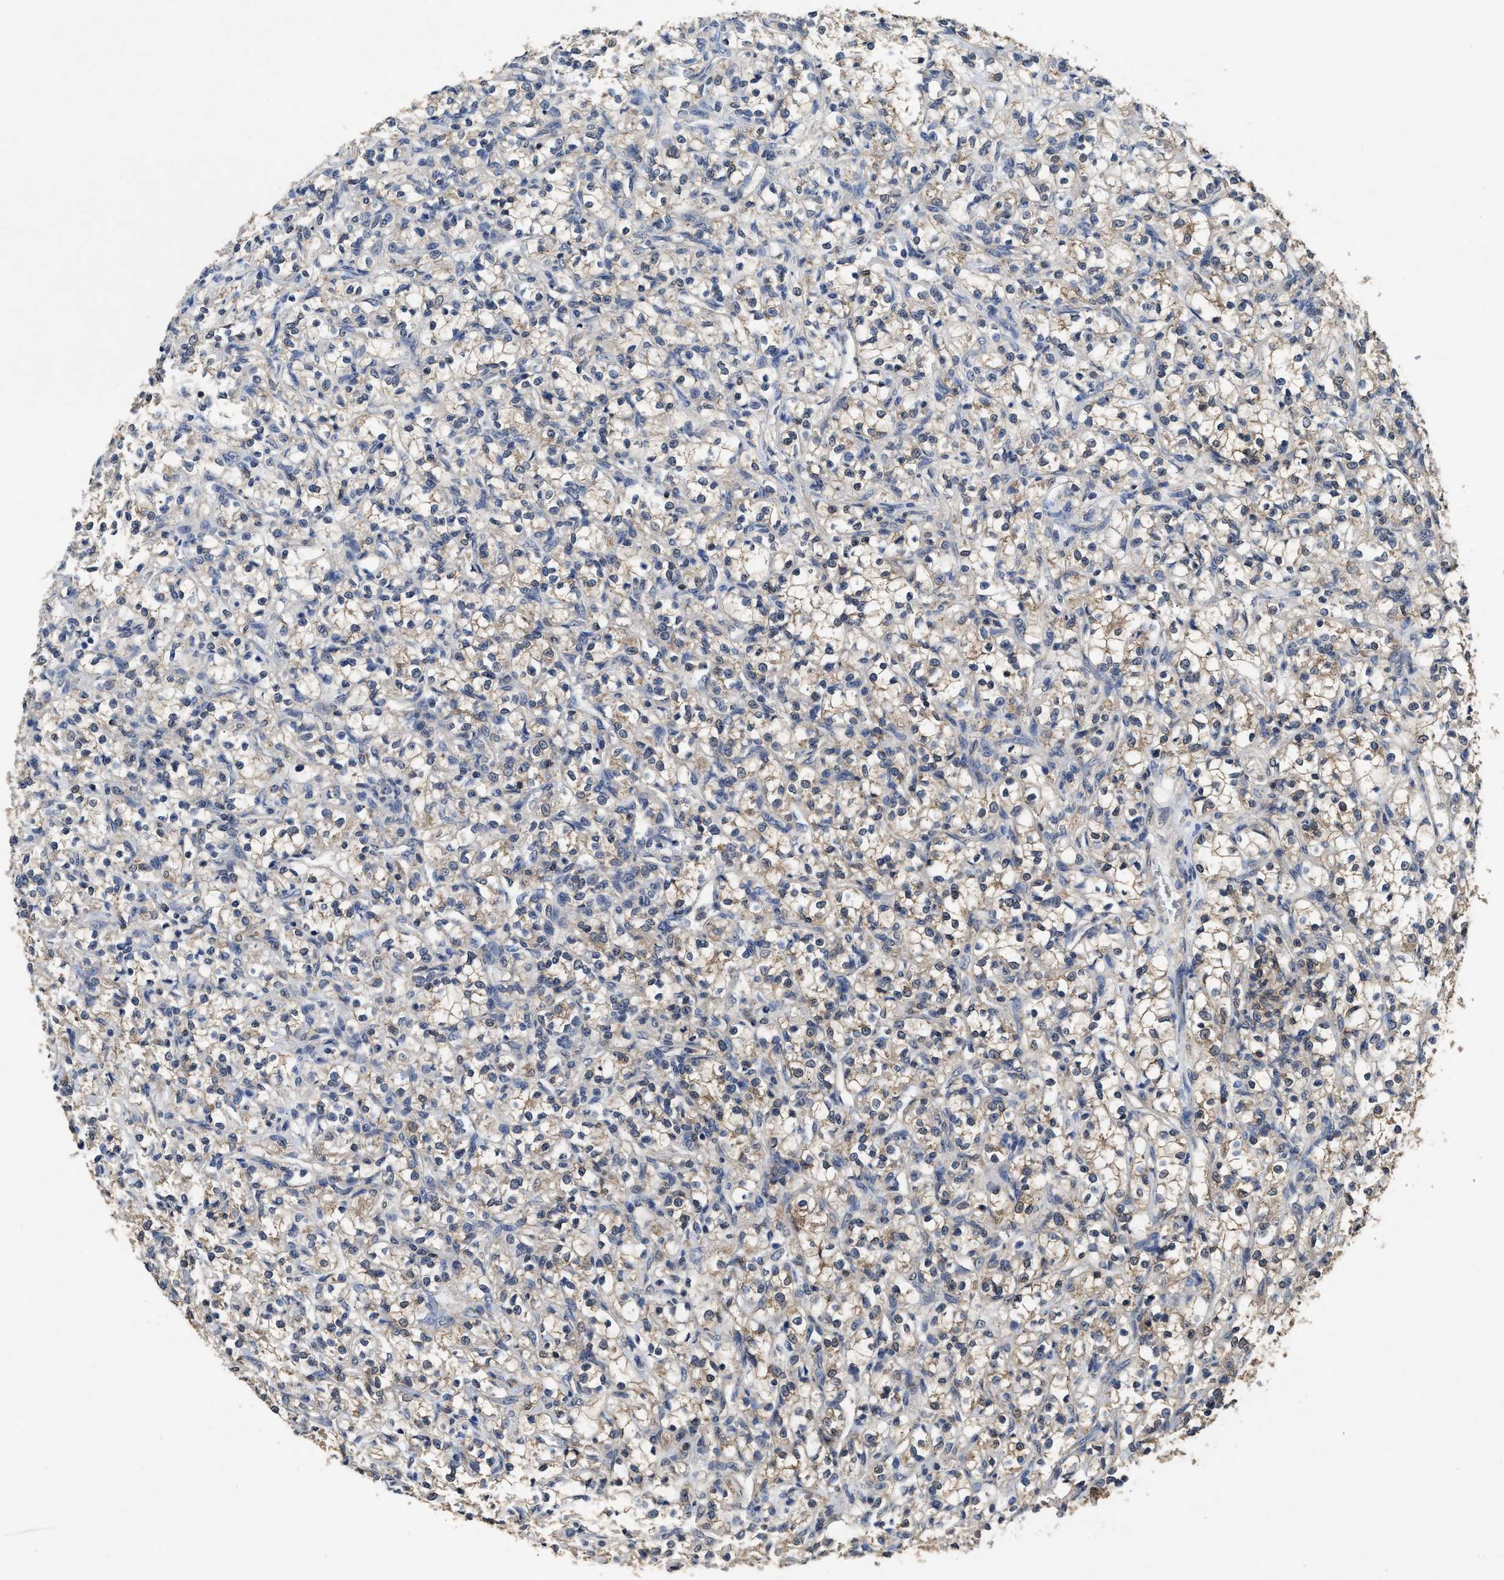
{"staining": {"intensity": "weak", "quantity": "25%-75%", "location": "cytoplasmic/membranous"}, "tissue": "renal cancer", "cell_type": "Tumor cells", "image_type": "cancer", "snomed": [{"axis": "morphology", "description": "Adenocarcinoma, NOS"}, {"axis": "topography", "description": "Kidney"}], "caption": "Immunohistochemistry (IHC) (DAB (3,3'-diaminobenzidine)) staining of human renal cancer displays weak cytoplasmic/membranous protein expression in approximately 25%-75% of tumor cells.", "gene": "ACAT2", "patient": {"sex": "female", "age": 69}}